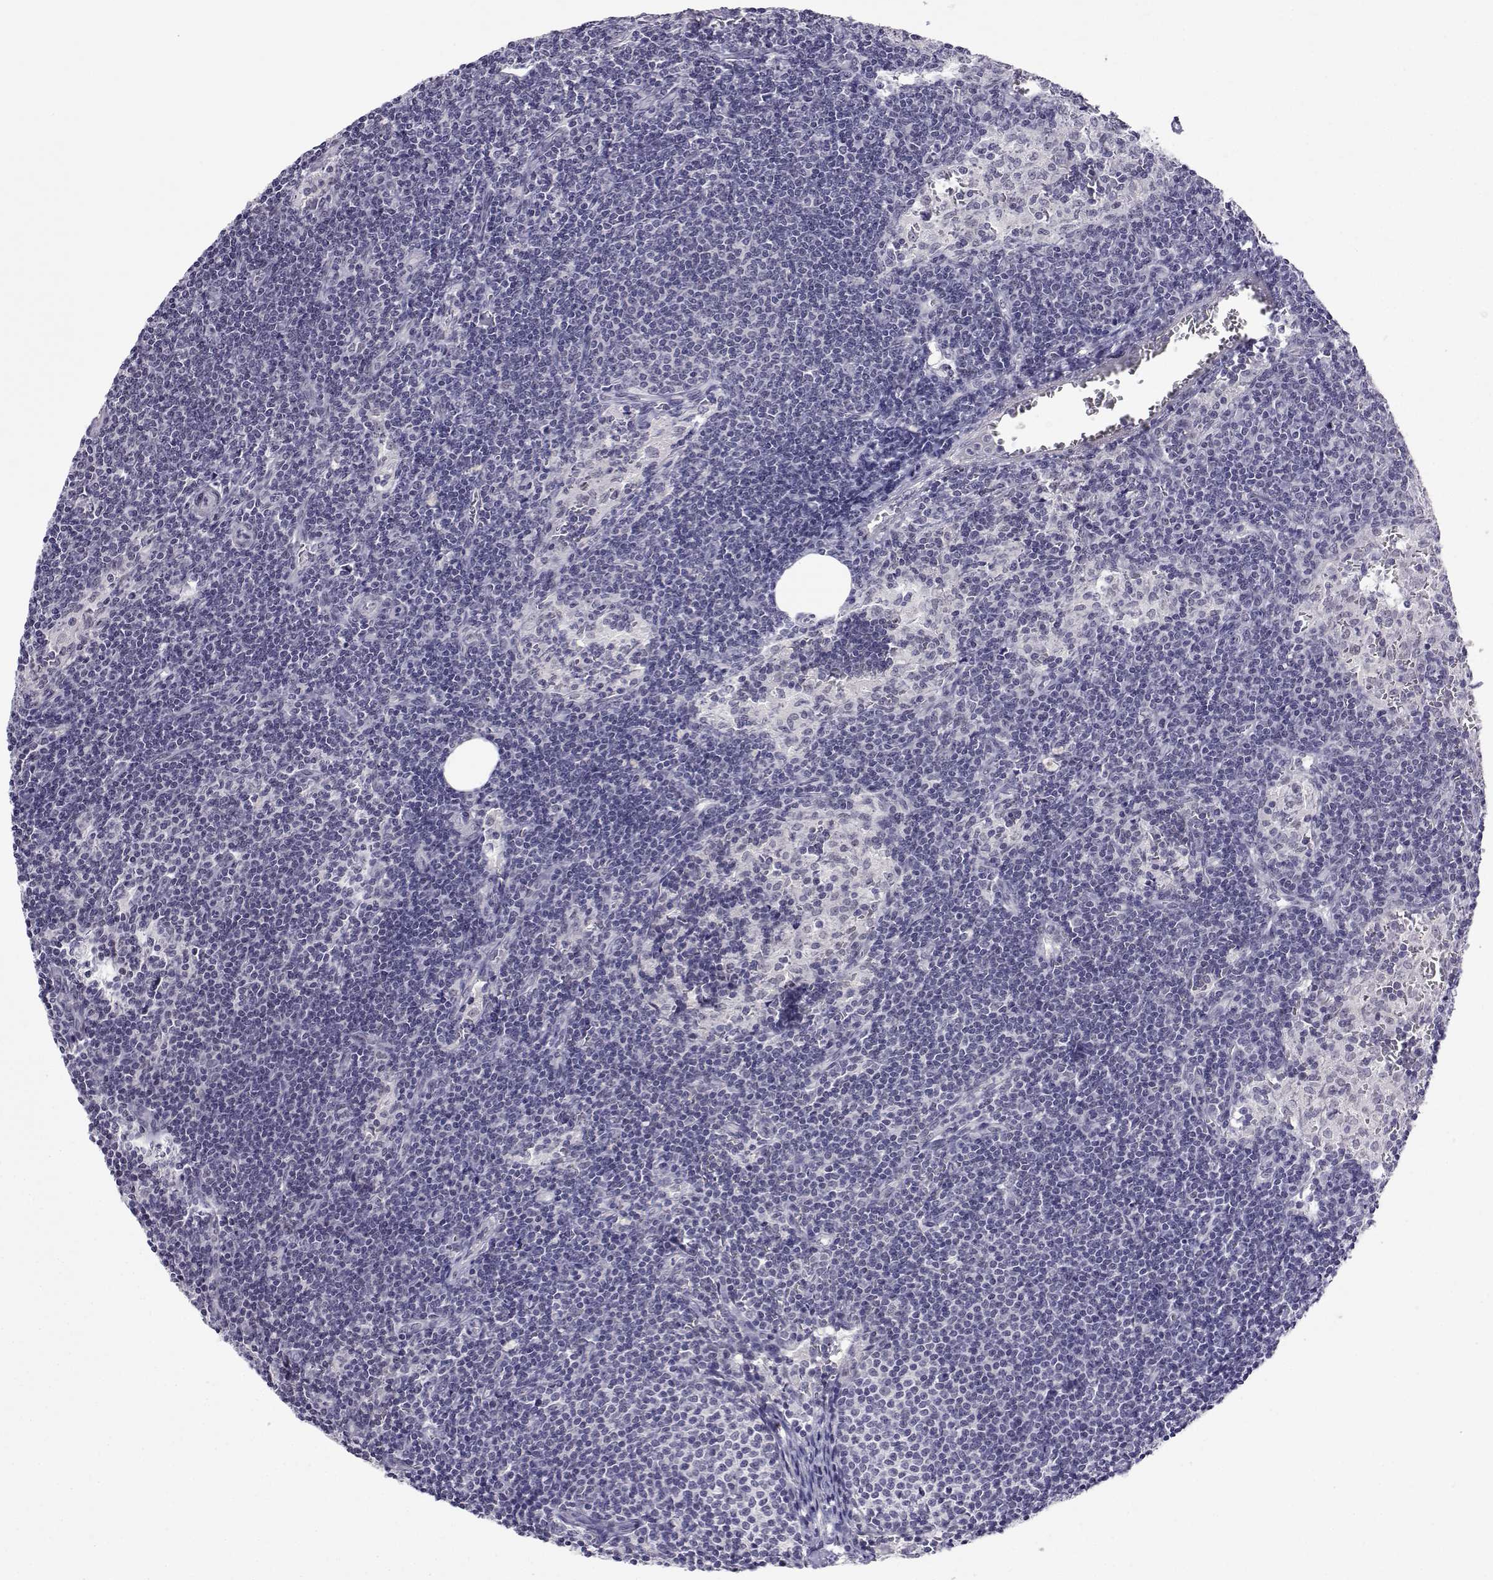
{"staining": {"intensity": "negative", "quantity": "none", "location": "none"}, "tissue": "lymph node", "cell_type": "Germinal center cells", "image_type": "normal", "snomed": [{"axis": "morphology", "description": "Normal tissue, NOS"}, {"axis": "topography", "description": "Lymph node"}], "caption": "A histopathology image of human lymph node is negative for staining in germinal center cells. Nuclei are stained in blue.", "gene": "MED26", "patient": {"sex": "female", "age": 50}}